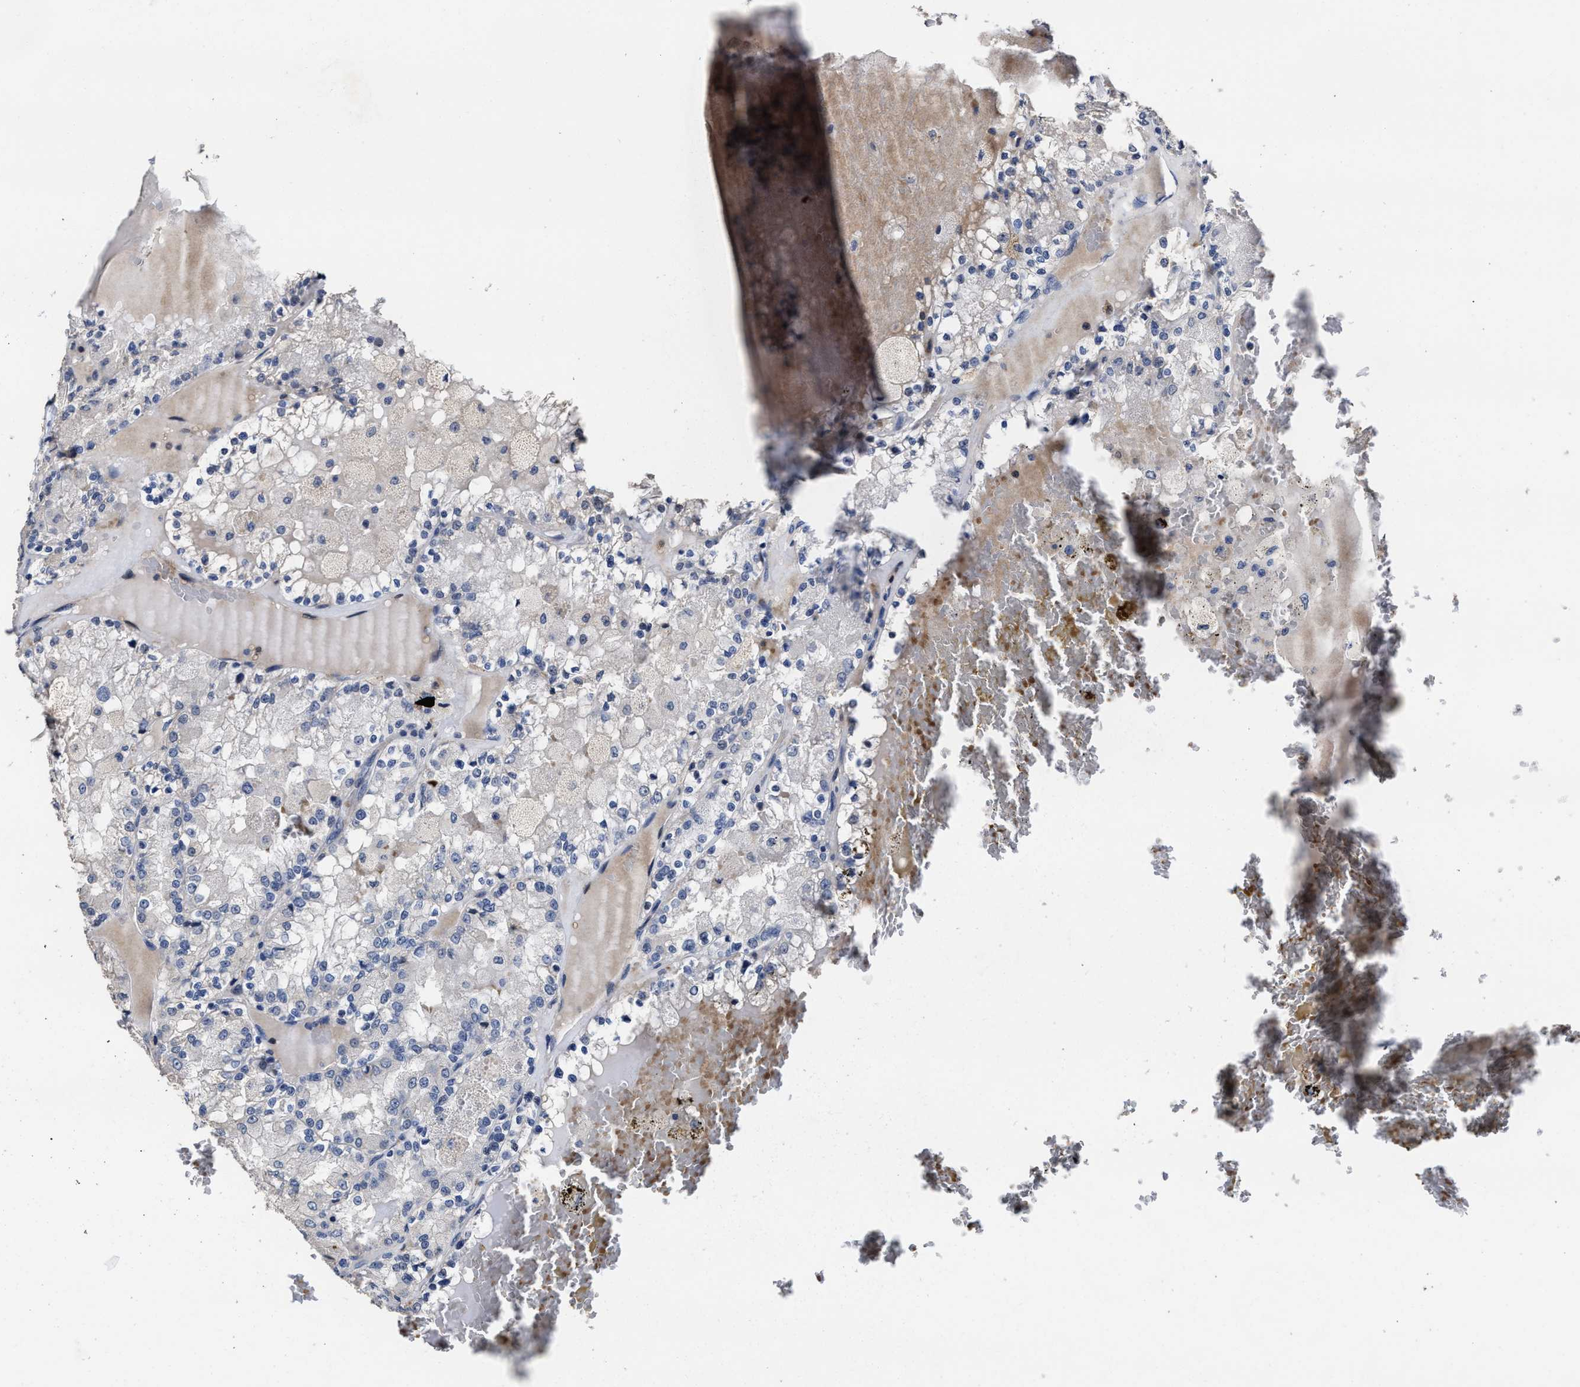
{"staining": {"intensity": "negative", "quantity": "none", "location": "none"}, "tissue": "renal cancer", "cell_type": "Tumor cells", "image_type": "cancer", "snomed": [{"axis": "morphology", "description": "Adenocarcinoma, NOS"}, {"axis": "topography", "description": "Kidney"}], "caption": "Protein analysis of renal adenocarcinoma exhibits no significant positivity in tumor cells. Nuclei are stained in blue.", "gene": "ZFAT", "patient": {"sex": "female", "age": 56}}